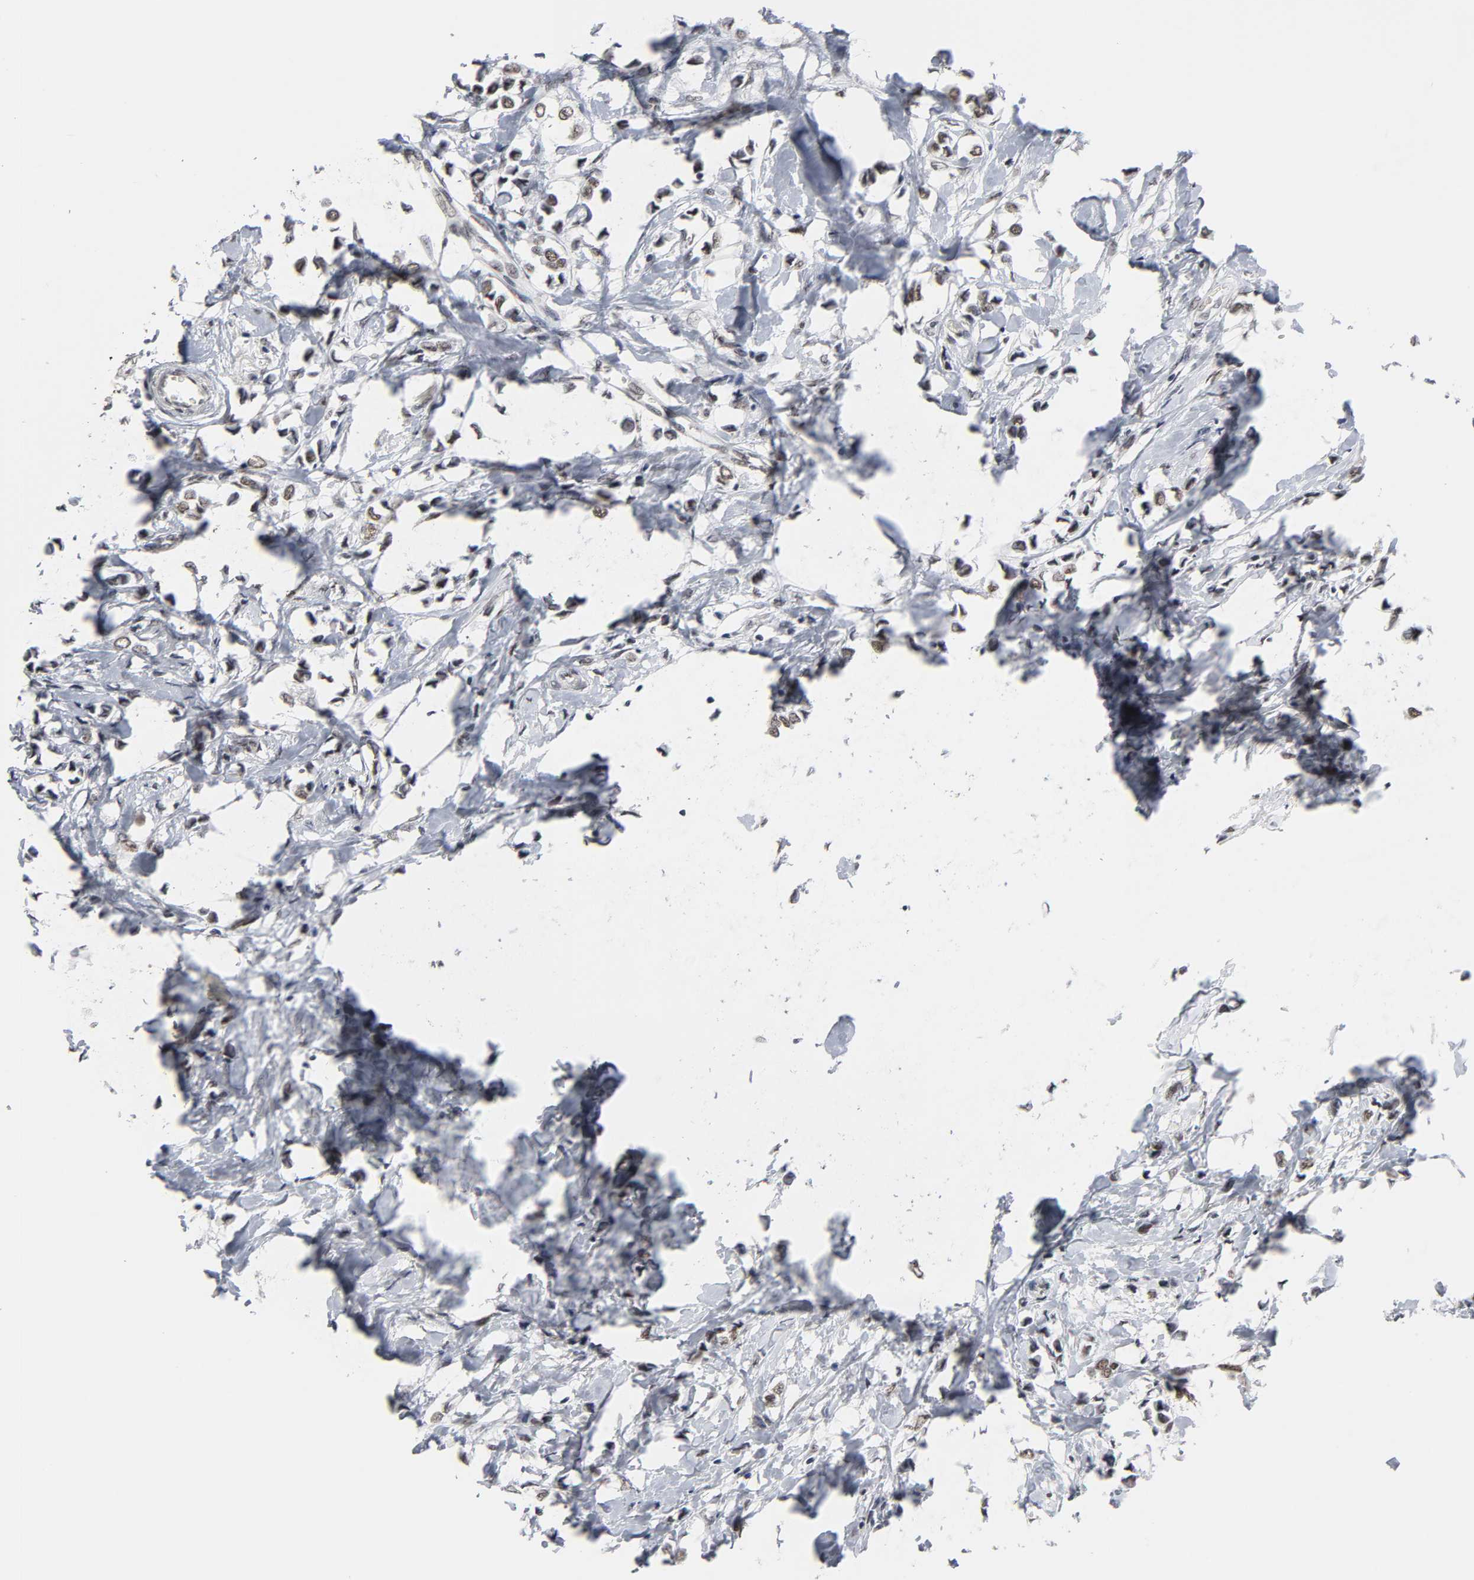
{"staining": {"intensity": "weak", "quantity": ">75%", "location": "nuclear"}, "tissue": "breast cancer", "cell_type": "Tumor cells", "image_type": "cancer", "snomed": [{"axis": "morphology", "description": "Lobular carcinoma"}, {"axis": "topography", "description": "Breast"}], "caption": "An immunohistochemistry micrograph of neoplastic tissue is shown. Protein staining in brown highlights weak nuclear positivity in breast lobular carcinoma within tumor cells.", "gene": "TRIM33", "patient": {"sex": "female", "age": 51}}